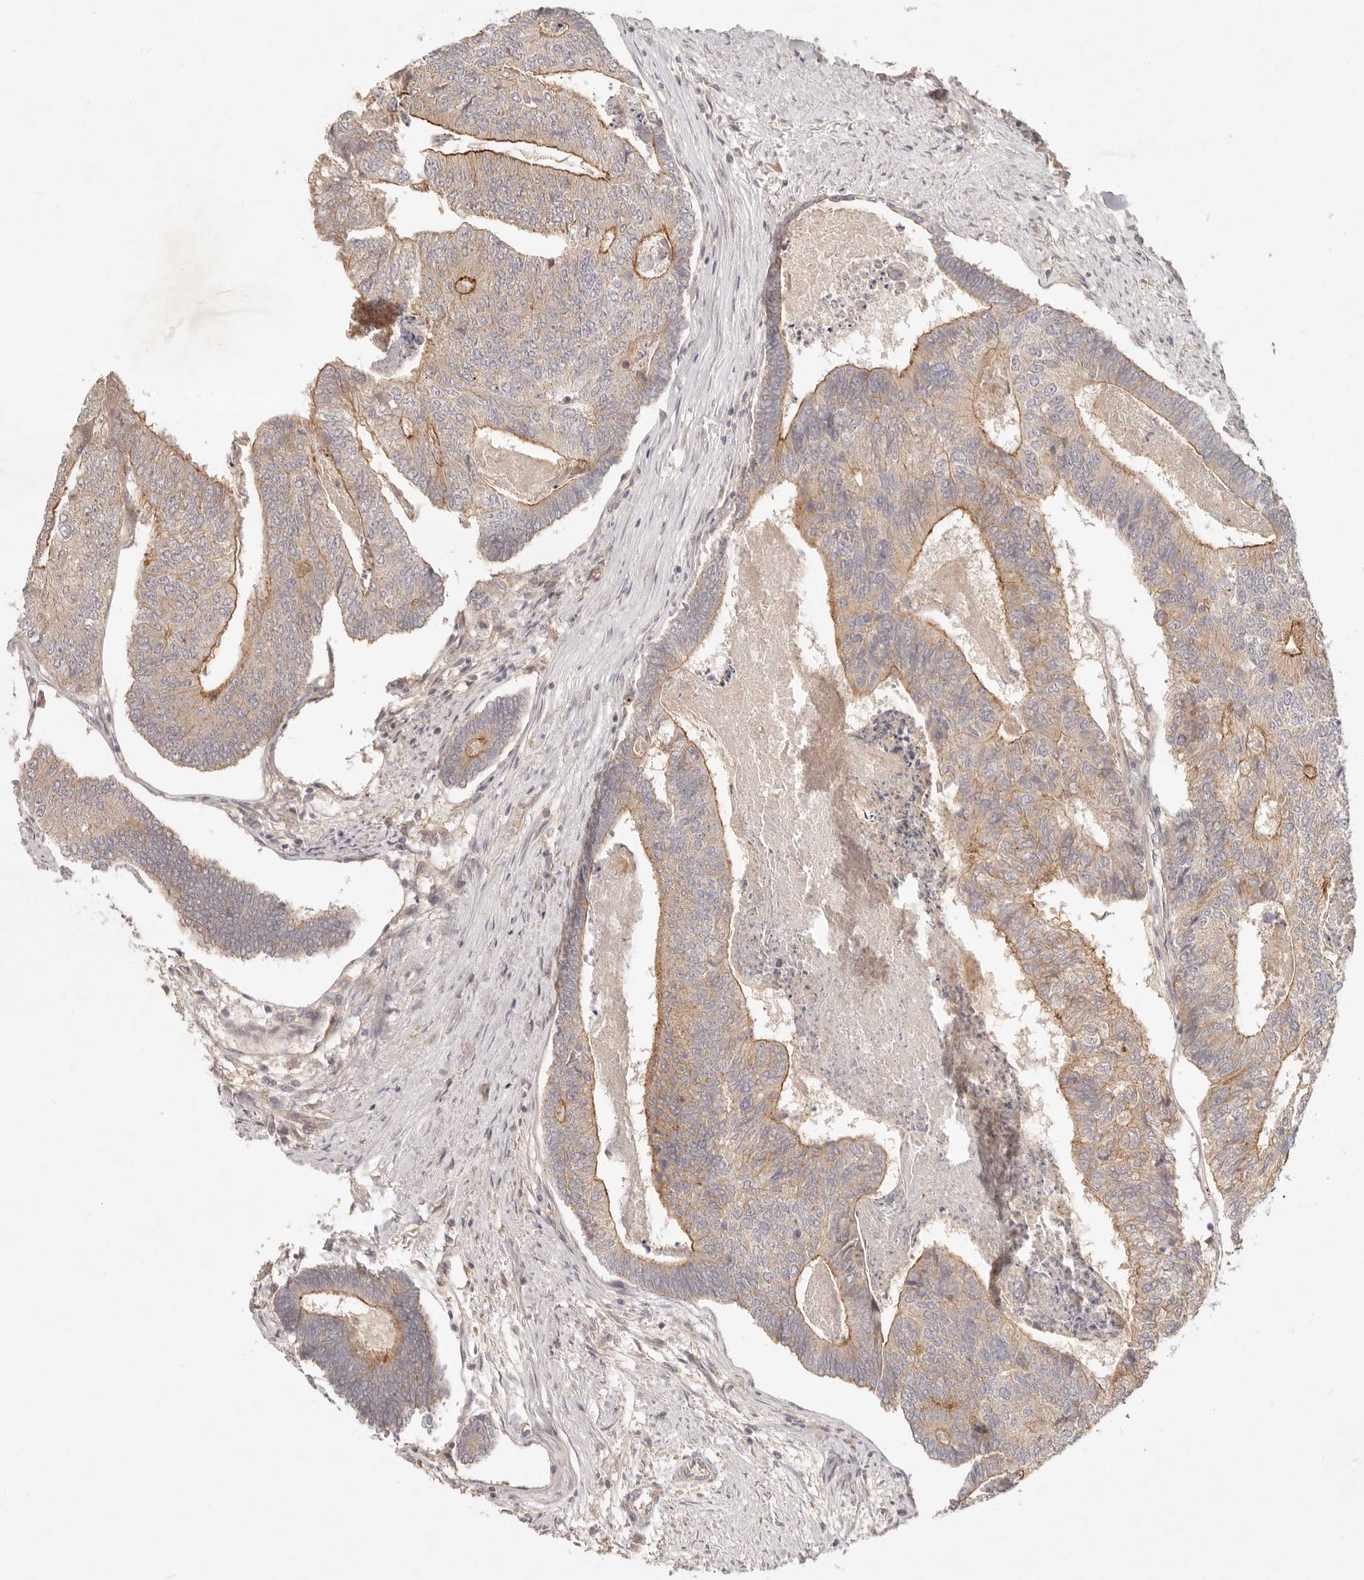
{"staining": {"intensity": "moderate", "quantity": "25%-75%", "location": "cytoplasmic/membranous"}, "tissue": "colorectal cancer", "cell_type": "Tumor cells", "image_type": "cancer", "snomed": [{"axis": "morphology", "description": "Adenocarcinoma, NOS"}, {"axis": "topography", "description": "Colon"}], "caption": "The histopathology image exhibits immunohistochemical staining of colorectal cancer. There is moderate cytoplasmic/membranous staining is seen in approximately 25%-75% of tumor cells.", "gene": "PPP1R3B", "patient": {"sex": "female", "age": 67}}